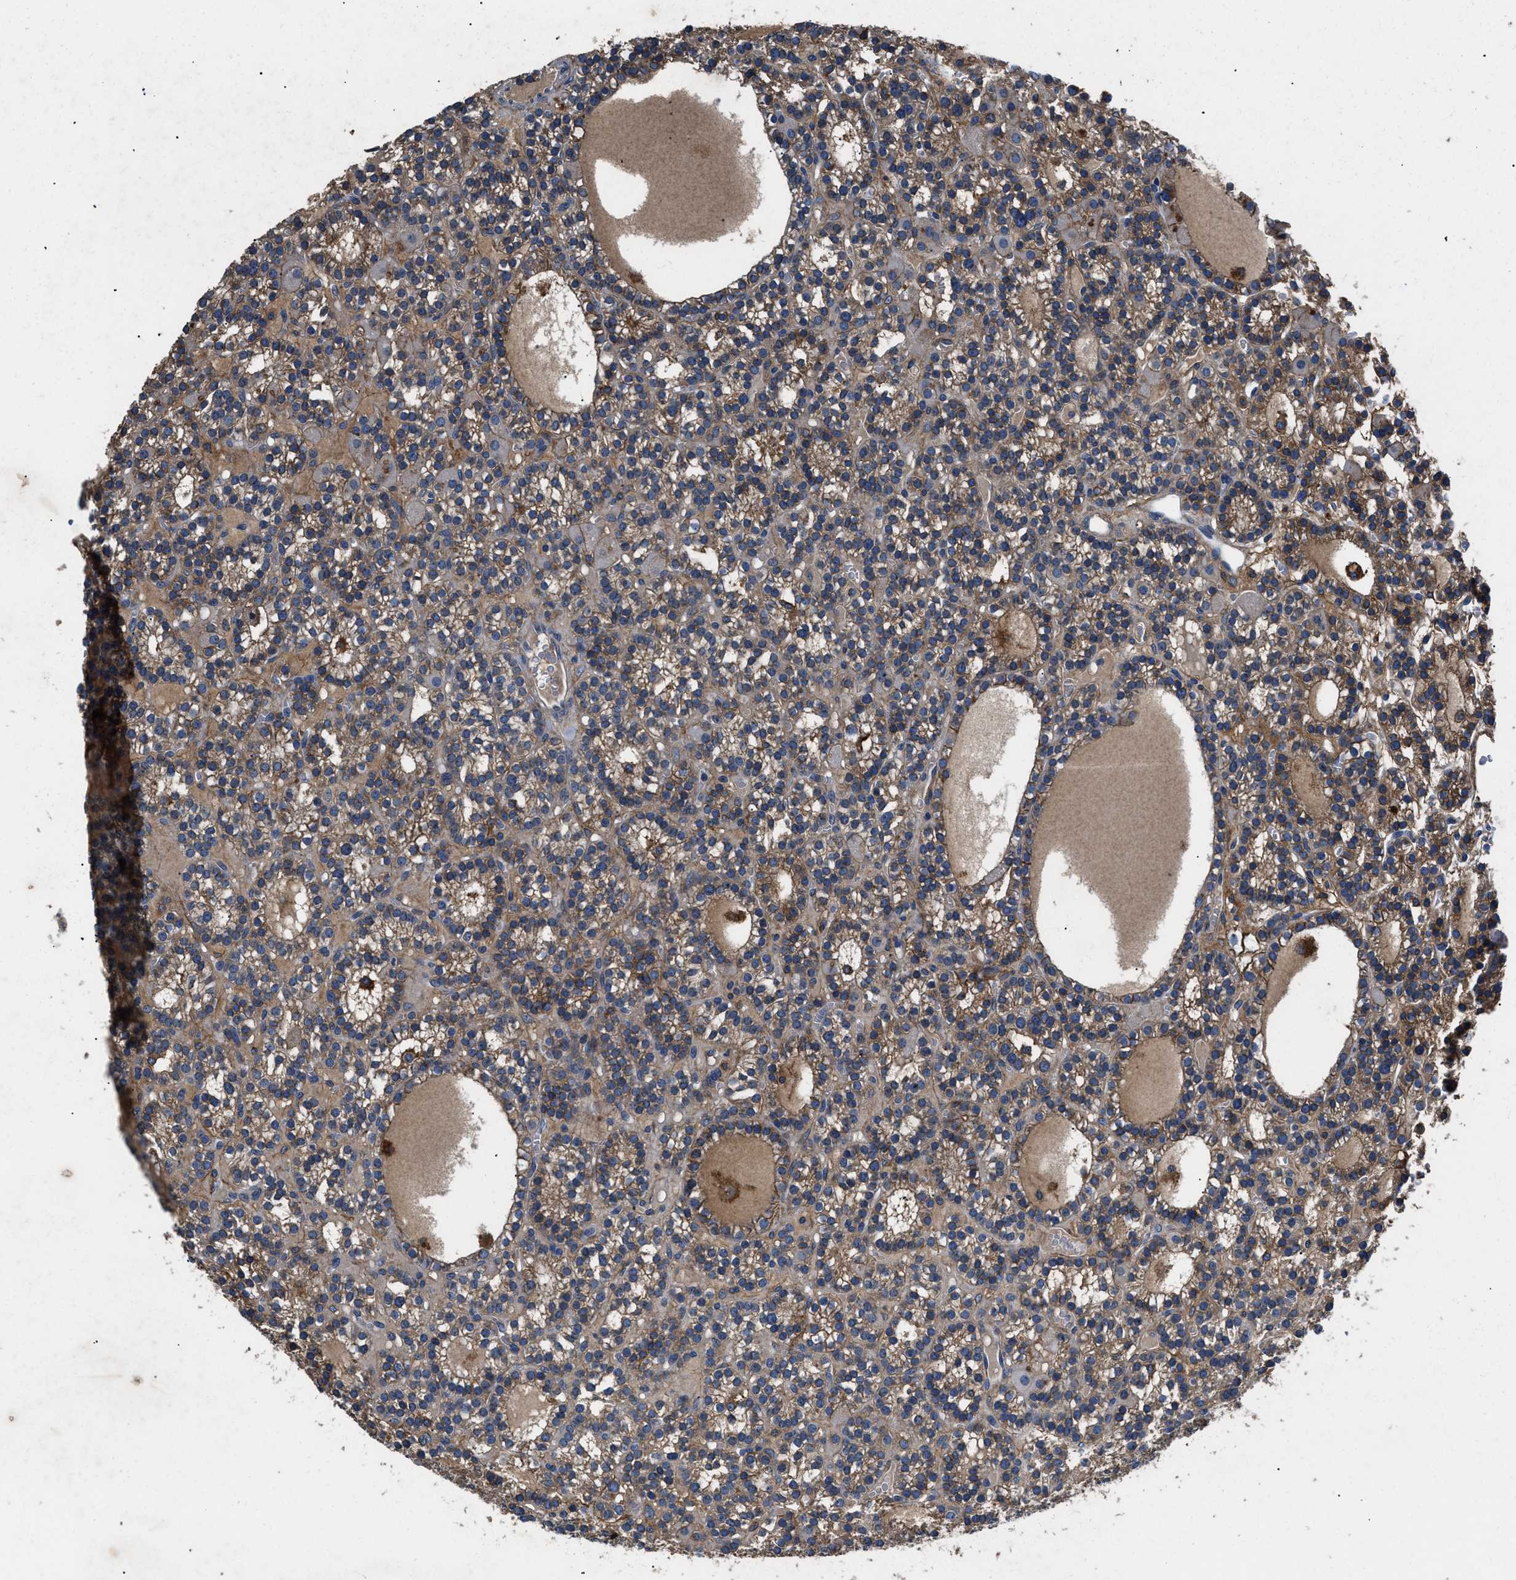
{"staining": {"intensity": "moderate", "quantity": ">75%", "location": "cytoplasmic/membranous"}, "tissue": "parathyroid gland", "cell_type": "Glandular cells", "image_type": "normal", "snomed": [{"axis": "morphology", "description": "Normal tissue, NOS"}, {"axis": "morphology", "description": "Adenoma, NOS"}, {"axis": "topography", "description": "Parathyroid gland"}], "caption": "Immunohistochemistry (IHC) (DAB) staining of normal parathyroid gland displays moderate cytoplasmic/membranous protein positivity in about >75% of glandular cells.", "gene": "CD276", "patient": {"sex": "female", "age": 58}}